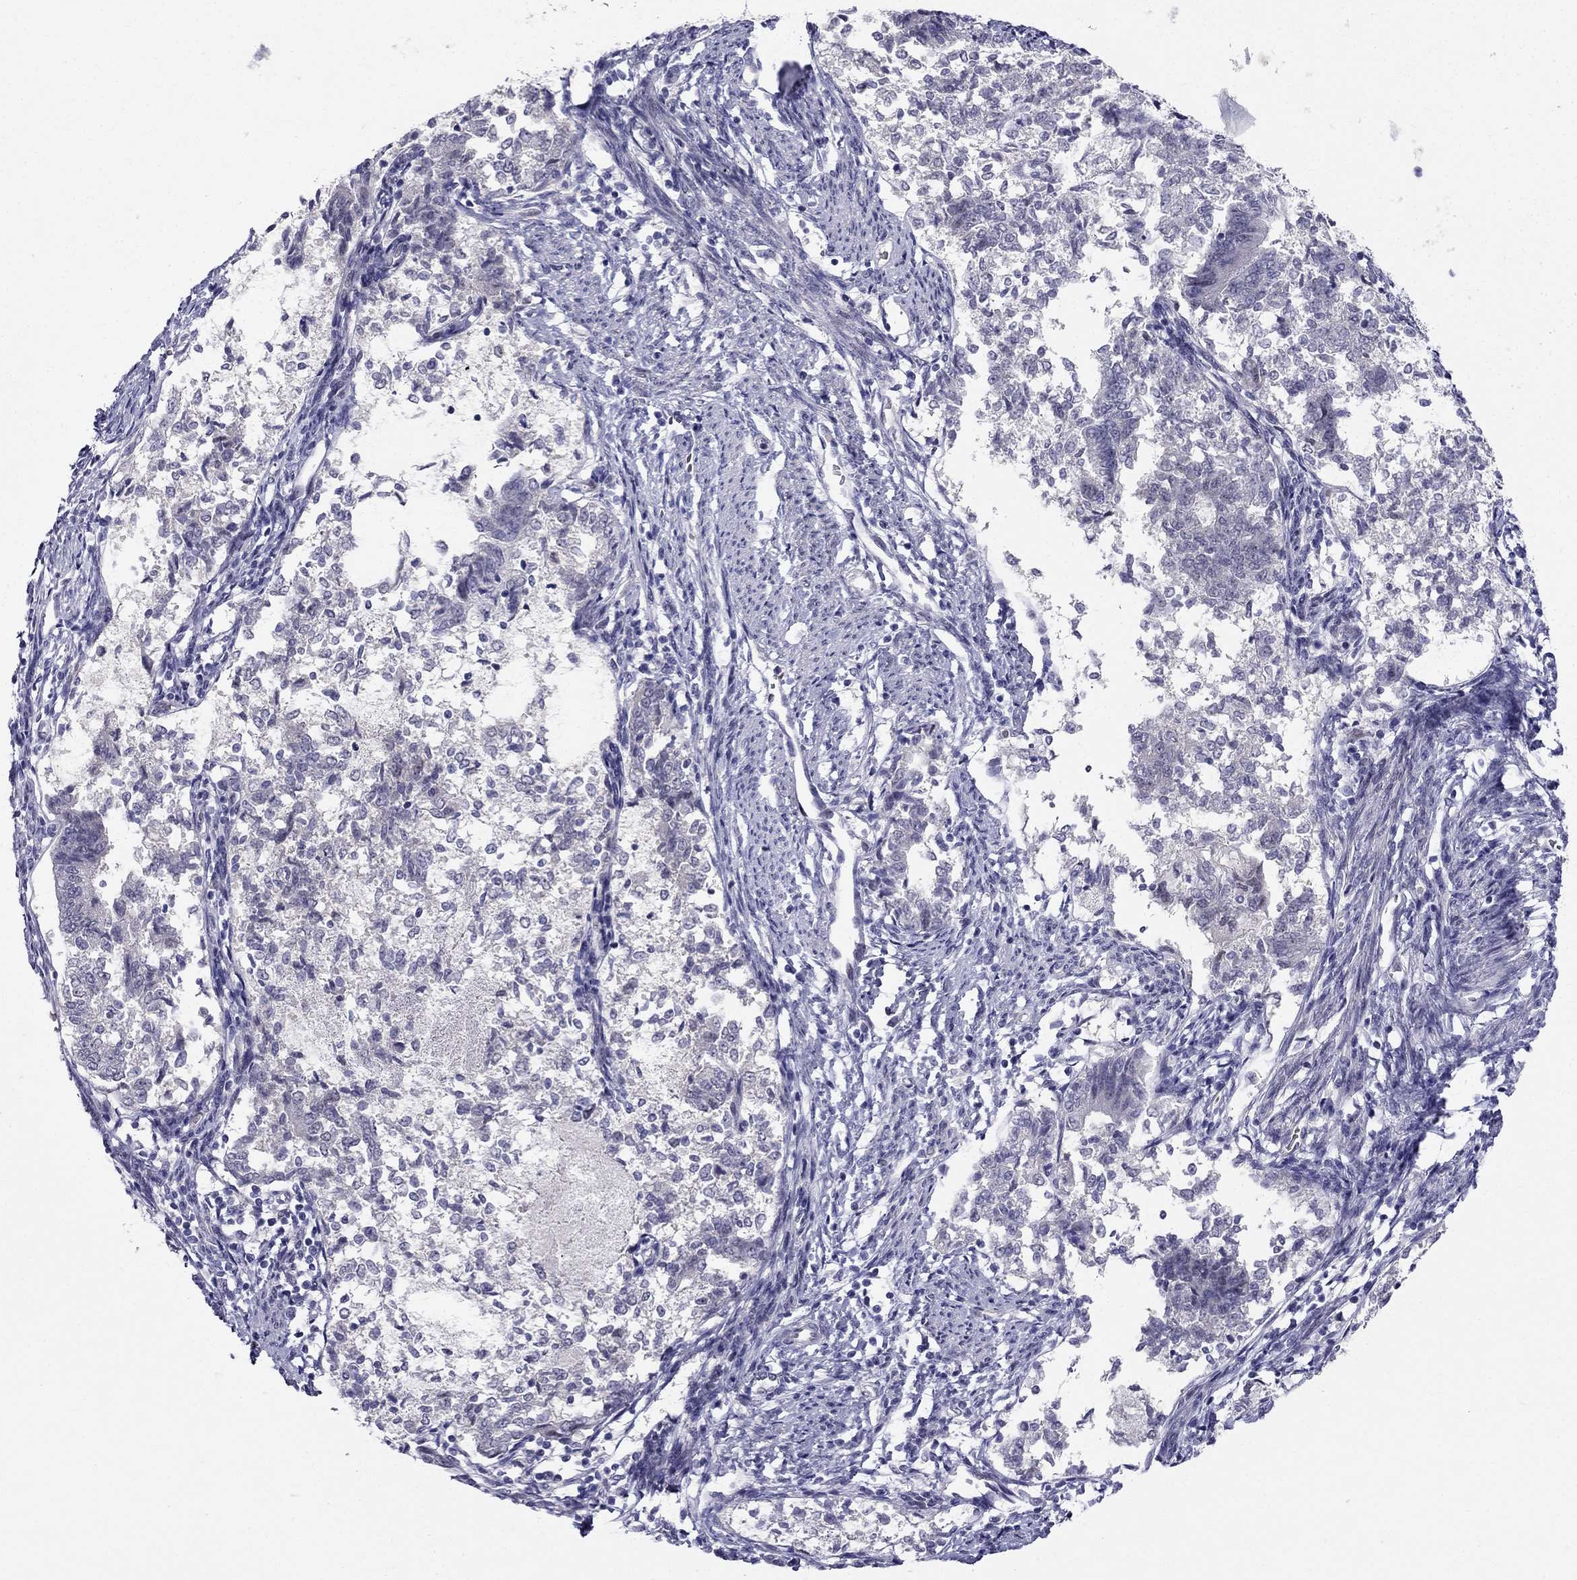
{"staining": {"intensity": "negative", "quantity": "none", "location": "none"}, "tissue": "endometrial cancer", "cell_type": "Tumor cells", "image_type": "cancer", "snomed": [{"axis": "morphology", "description": "Adenocarcinoma, NOS"}, {"axis": "topography", "description": "Endometrium"}], "caption": "High power microscopy histopathology image of an immunohistochemistry micrograph of endometrial cancer, revealing no significant expression in tumor cells.", "gene": "BAG5", "patient": {"sex": "female", "age": 65}}